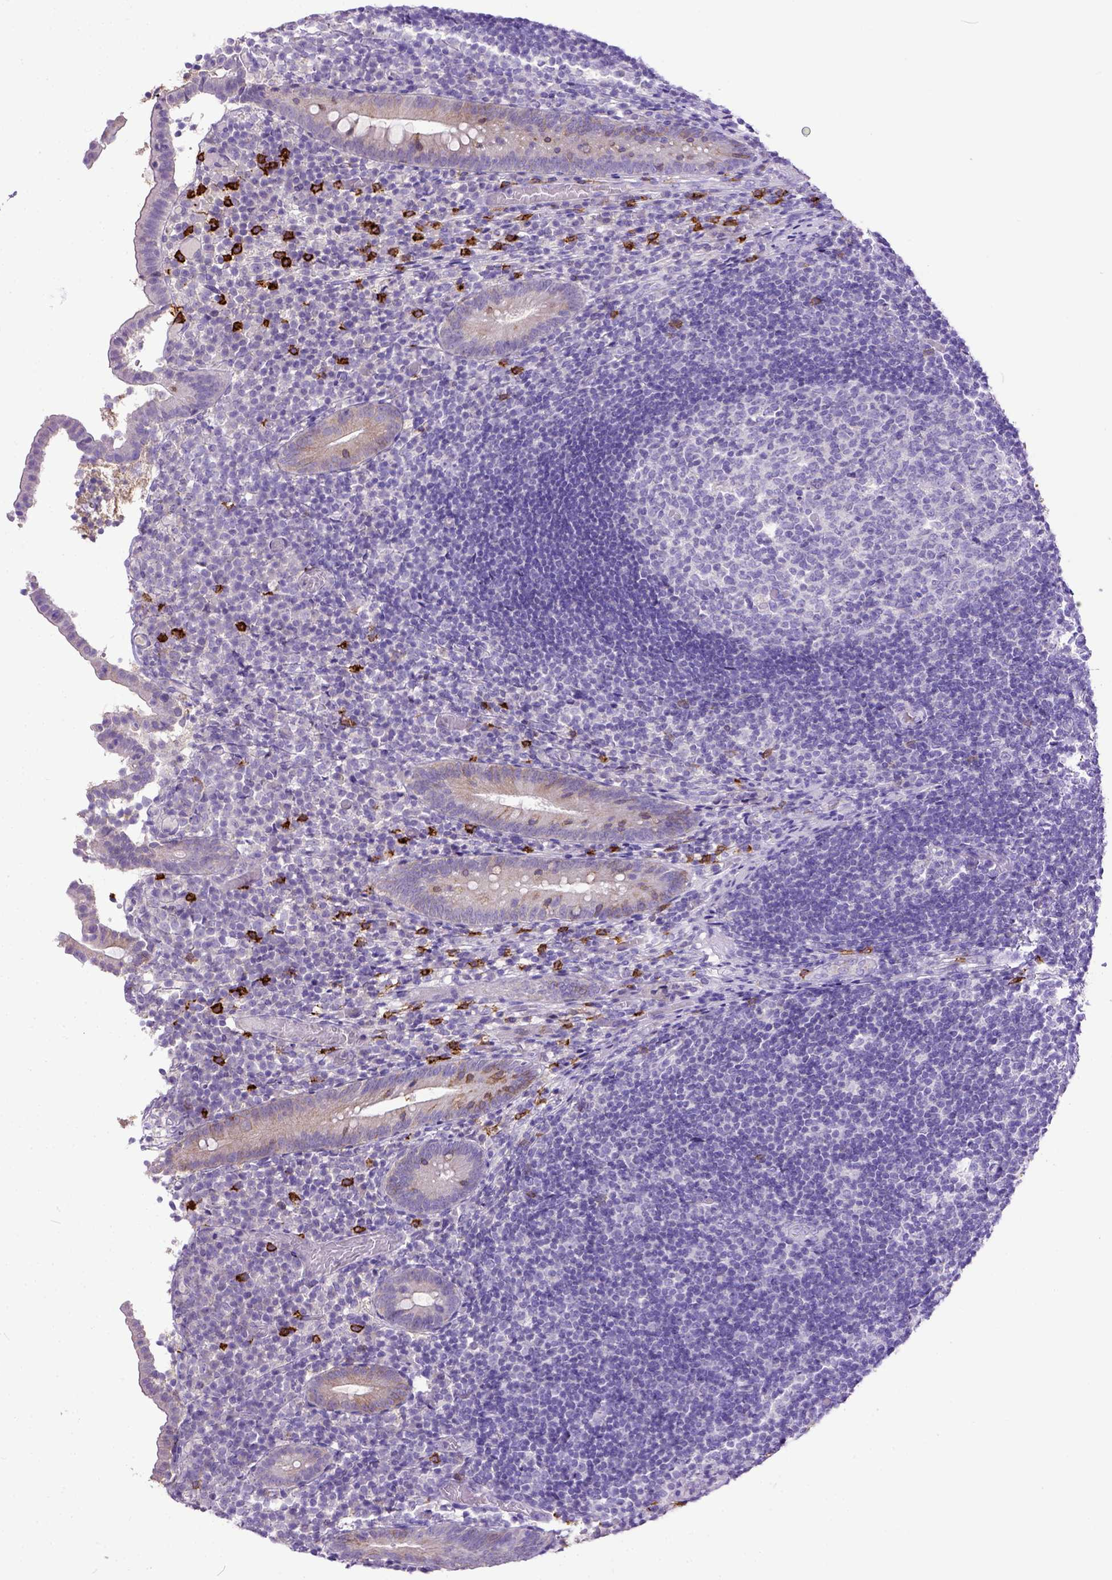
{"staining": {"intensity": "negative", "quantity": "none", "location": "none"}, "tissue": "appendix", "cell_type": "Glandular cells", "image_type": "normal", "snomed": [{"axis": "morphology", "description": "Normal tissue, NOS"}, {"axis": "topography", "description": "Appendix"}], "caption": "This is an immunohistochemistry photomicrograph of benign human appendix. There is no staining in glandular cells.", "gene": "KIT", "patient": {"sex": "female", "age": 32}}